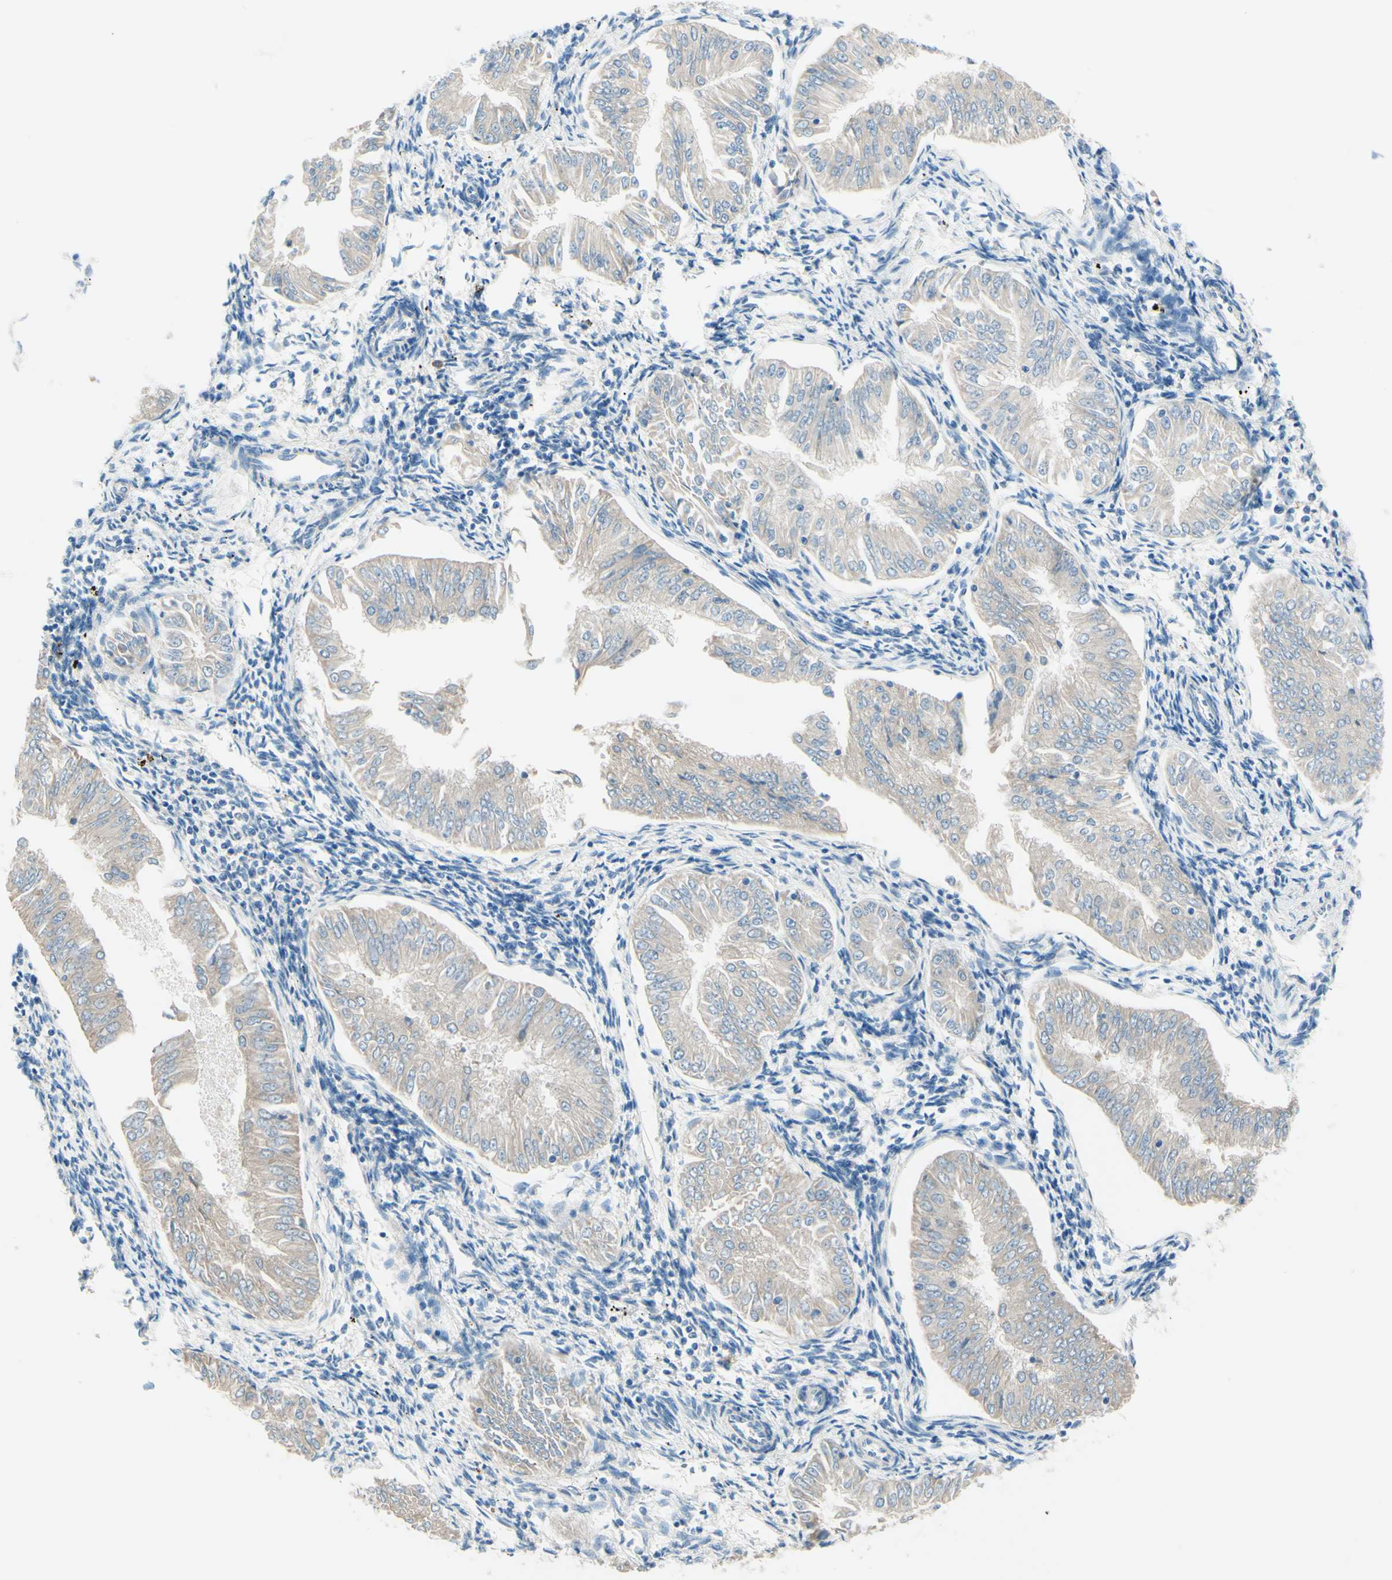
{"staining": {"intensity": "weak", "quantity": ">75%", "location": "cytoplasmic/membranous"}, "tissue": "endometrial cancer", "cell_type": "Tumor cells", "image_type": "cancer", "snomed": [{"axis": "morphology", "description": "Adenocarcinoma, NOS"}, {"axis": "topography", "description": "Endometrium"}], "caption": "Weak cytoplasmic/membranous positivity for a protein is identified in approximately >75% of tumor cells of endometrial cancer (adenocarcinoma) using immunohistochemistry.", "gene": "PASD1", "patient": {"sex": "female", "age": 53}}